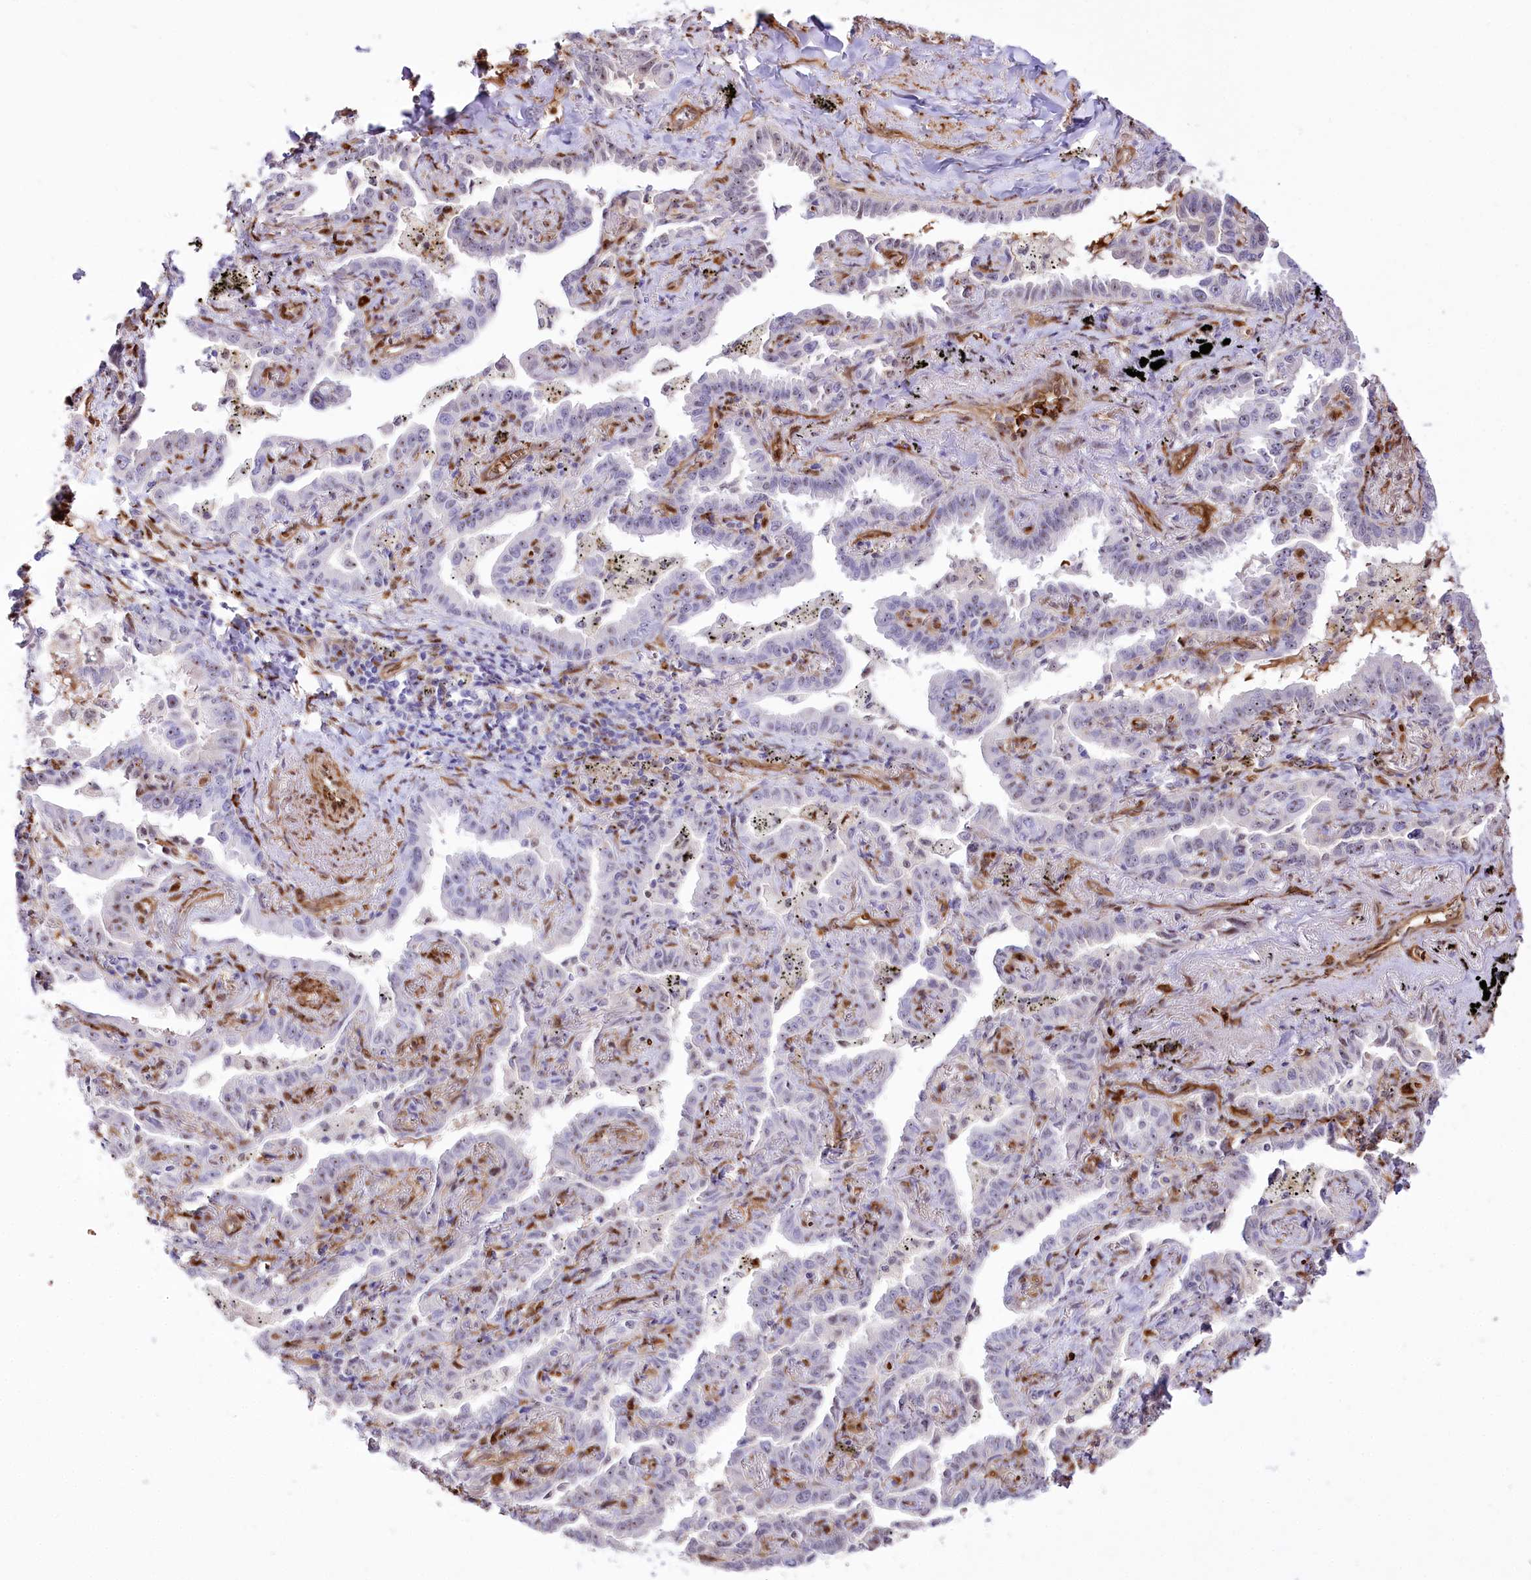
{"staining": {"intensity": "weak", "quantity": "<25%", "location": "nuclear"}, "tissue": "lung cancer", "cell_type": "Tumor cells", "image_type": "cancer", "snomed": [{"axis": "morphology", "description": "Adenocarcinoma, NOS"}, {"axis": "topography", "description": "Lung"}], "caption": "A high-resolution histopathology image shows immunohistochemistry (IHC) staining of lung adenocarcinoma, which reveals no significant positivity in tumor cells.", "gene": "PTMS", "patient": {"sex": "male", "age": 67}}